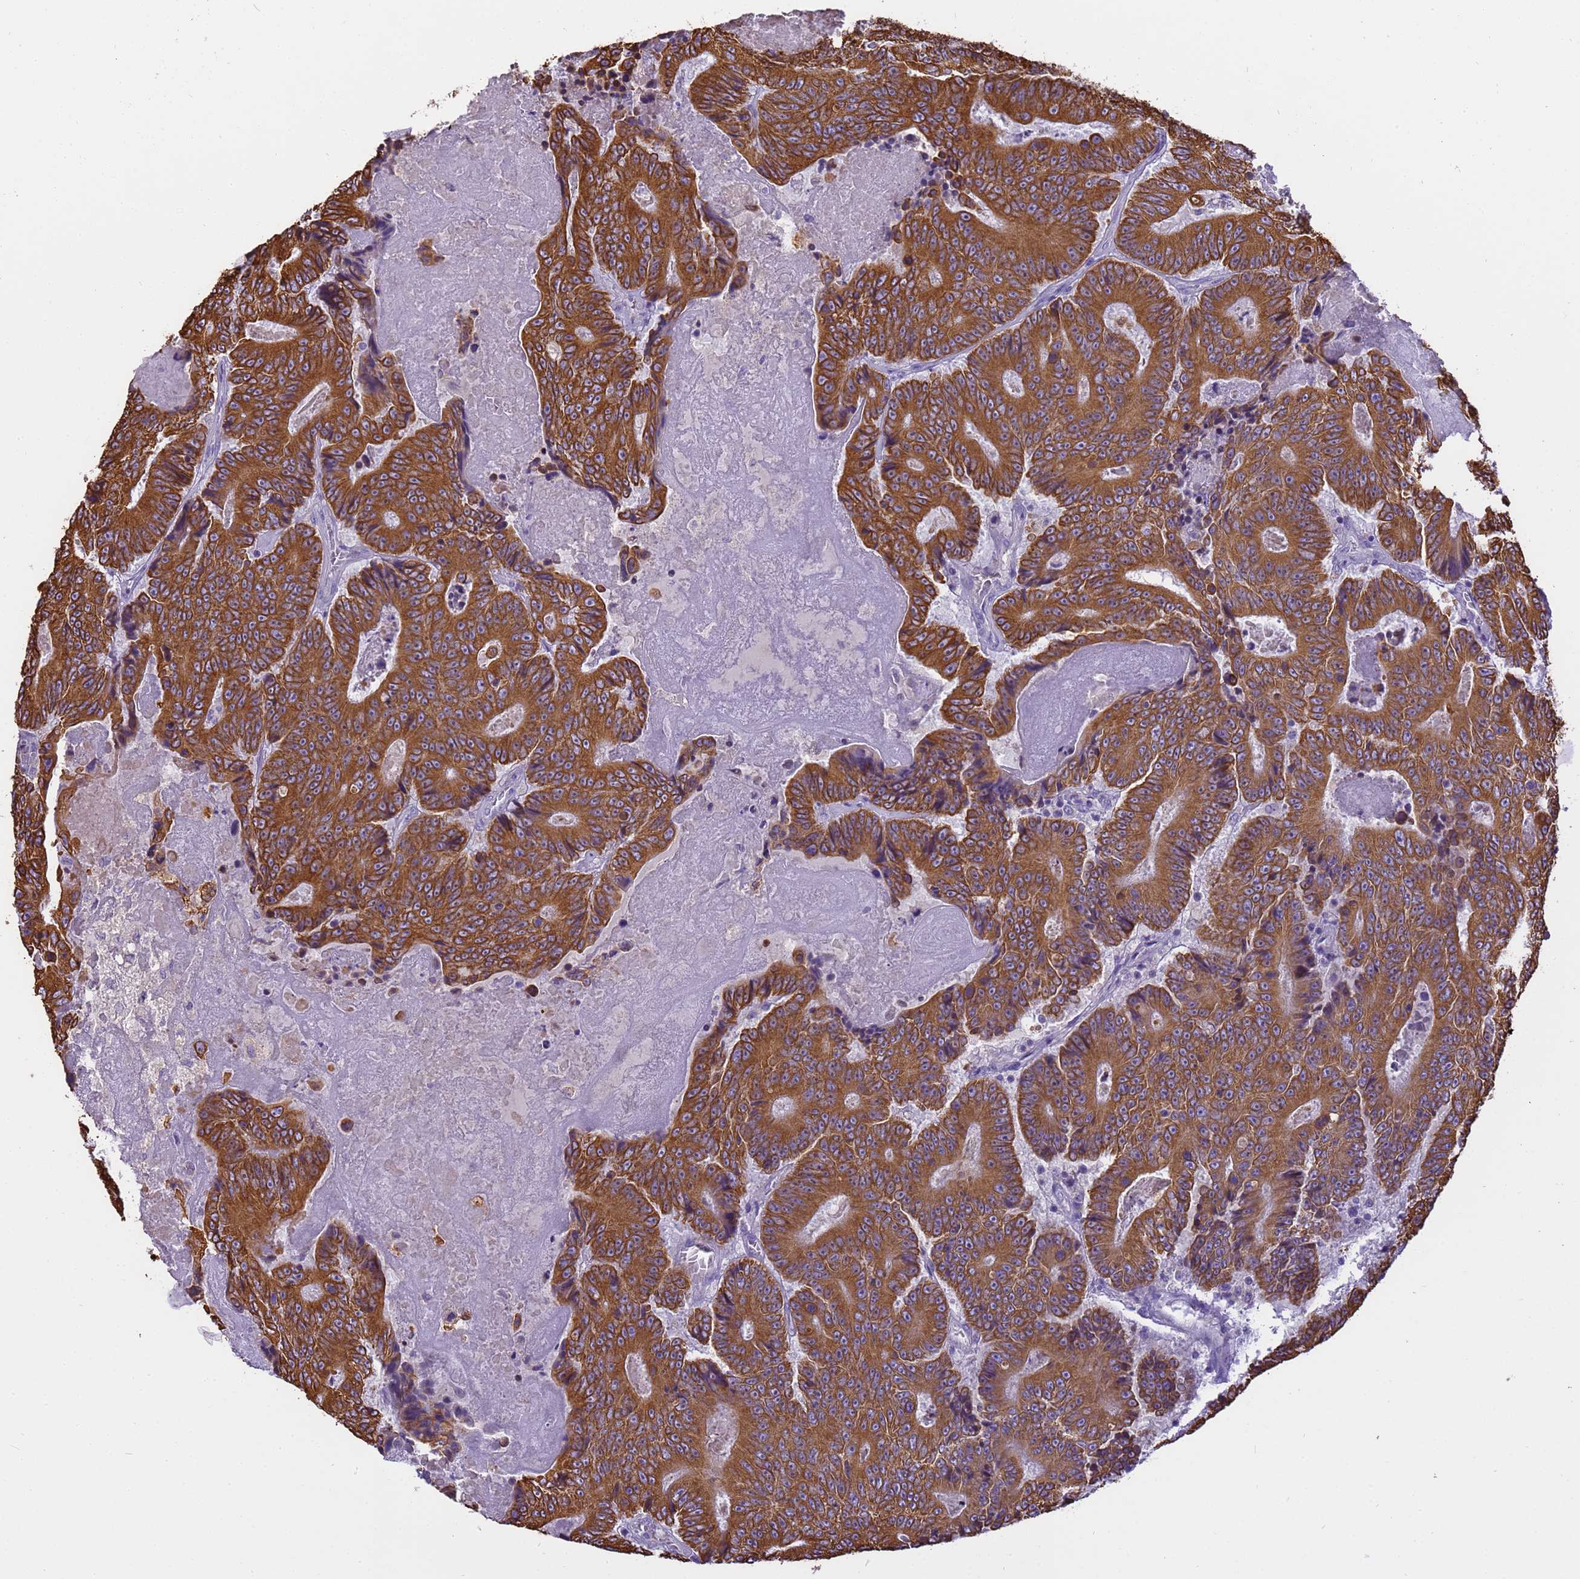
{"staining": {"intensity": "strong", "quantity": ">75%", "location": "cytoplasmic/membranous"}, "tissue": "colorectal cancer", "cell_type": "Tumor cells", "image_type": "cancer", "snomed": [{"axis": "morphology", "description": "Adenocarcinoma, NOS"}, {"axis": "topography", "description": "Colon"}], "caption": "Immunohistochemistry (IHC) histopathology image of human colorectal cancer (adenocarcinoma) stained for a protein (brown), which displays high levels of strong cytoplasmic/membranous expression in about >75% of tumor cells.", "gene": "PIEZO2", "patient": {"sex": "male", "age": 83}}